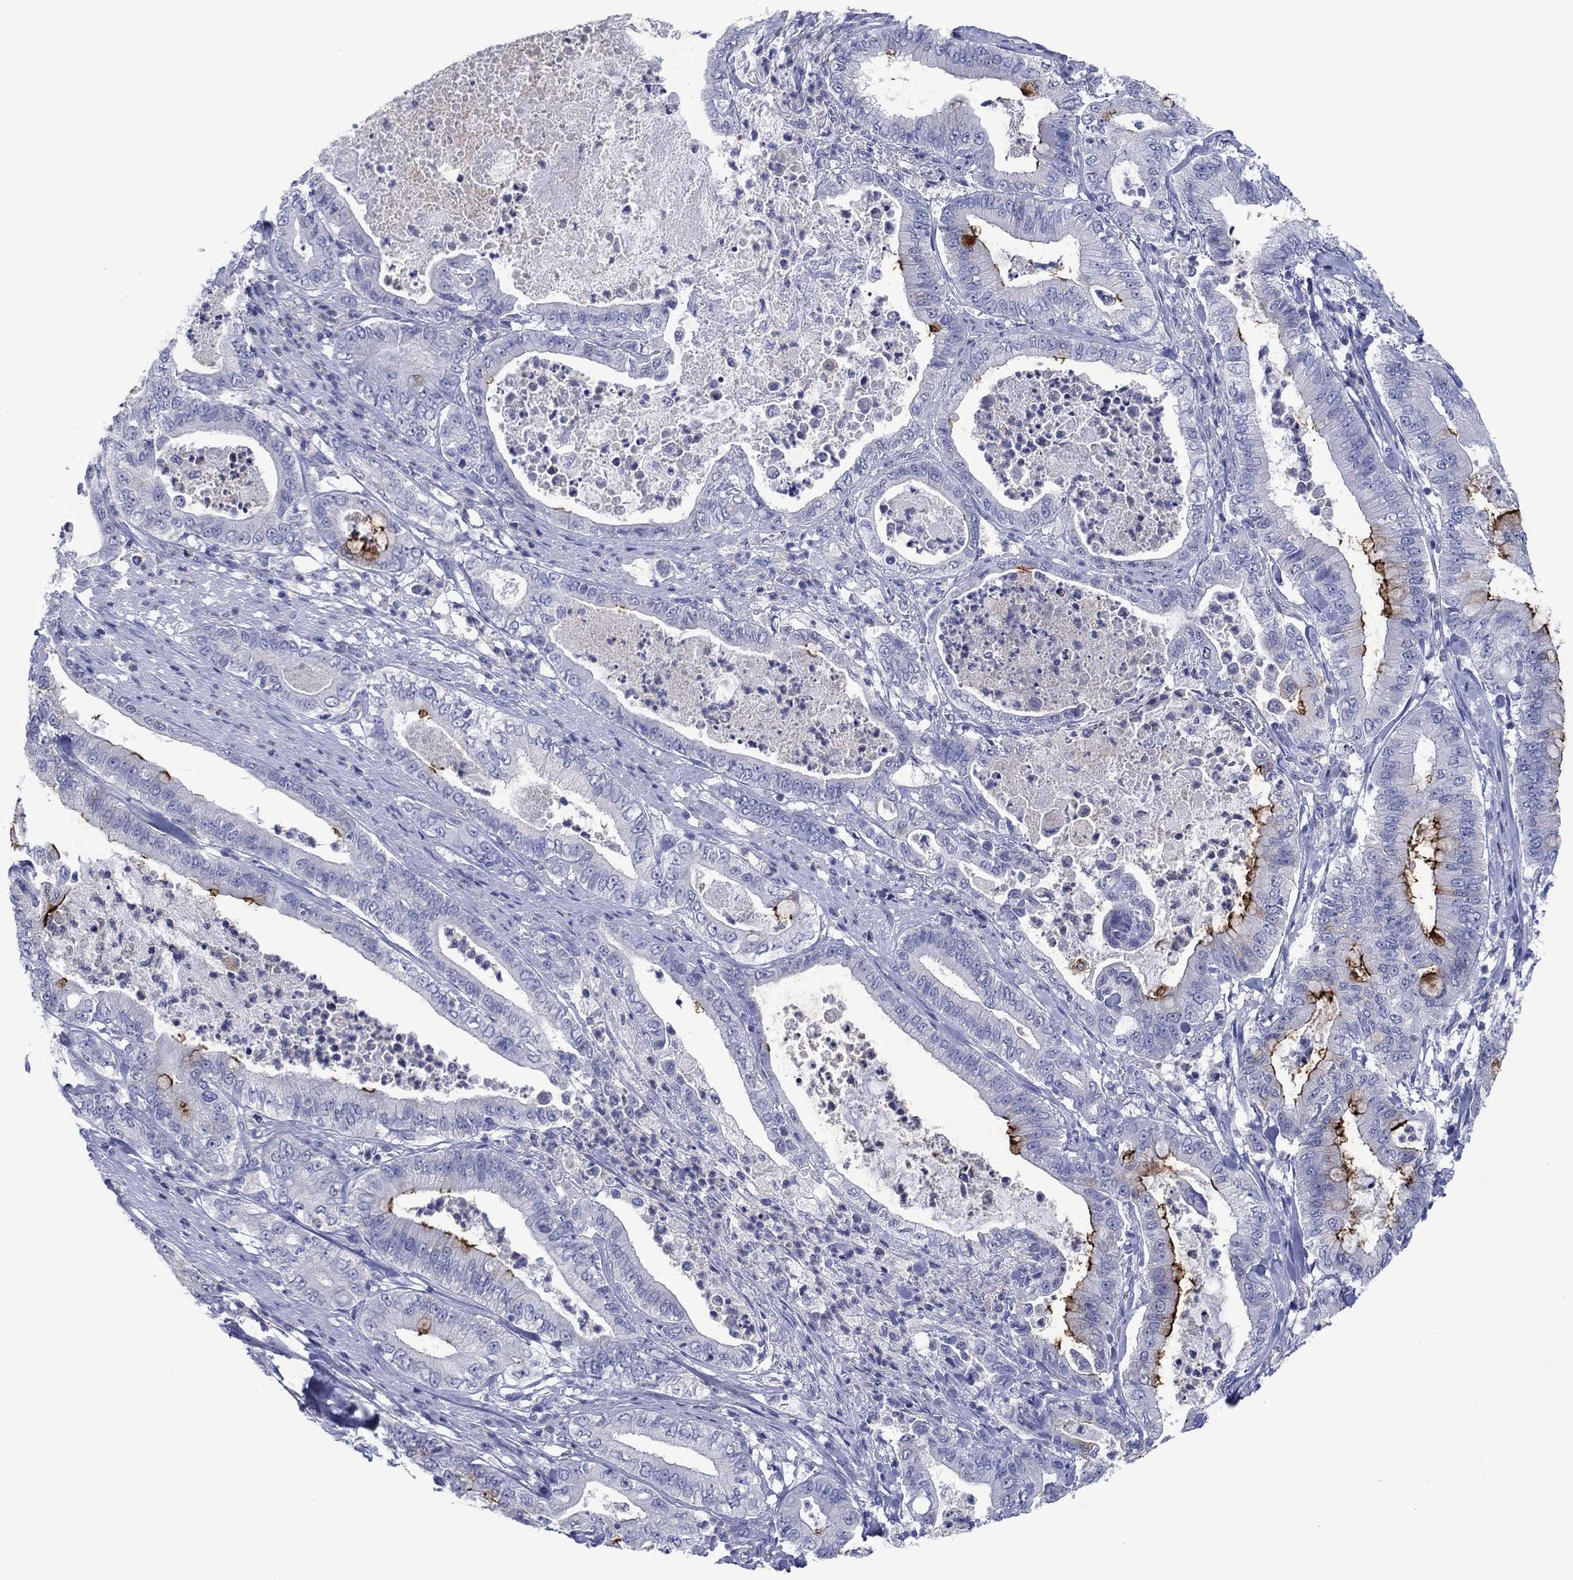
{"staining": {"intensity": "strong", "quantity": "<25%", "location": "cytoplasmic/membranous"}, "tissue": "pancreatic cancer", "cell_type": "Tumor cells", "image_type": "cancer", "snomed": [{"axis": "morphology", "description": "Adenocarcinoma, NOS"}, {"axis": "topography", "description": "Pancreas"}], "caption": "Protein expression analysis of human adenocarcinoma (pancreatic) reveals strong cytoplasmic/membranous staining in about <25% of tumor cells. The staining was performed using DAB (3,3'-diaminobenzidine) to visualize the protein expression in brown, while the nuclei were stained in blue with hematoxylin (Magnification: 20x).", "gene": "FER1L6", "patient": {"sex": "male", "age": 71}}